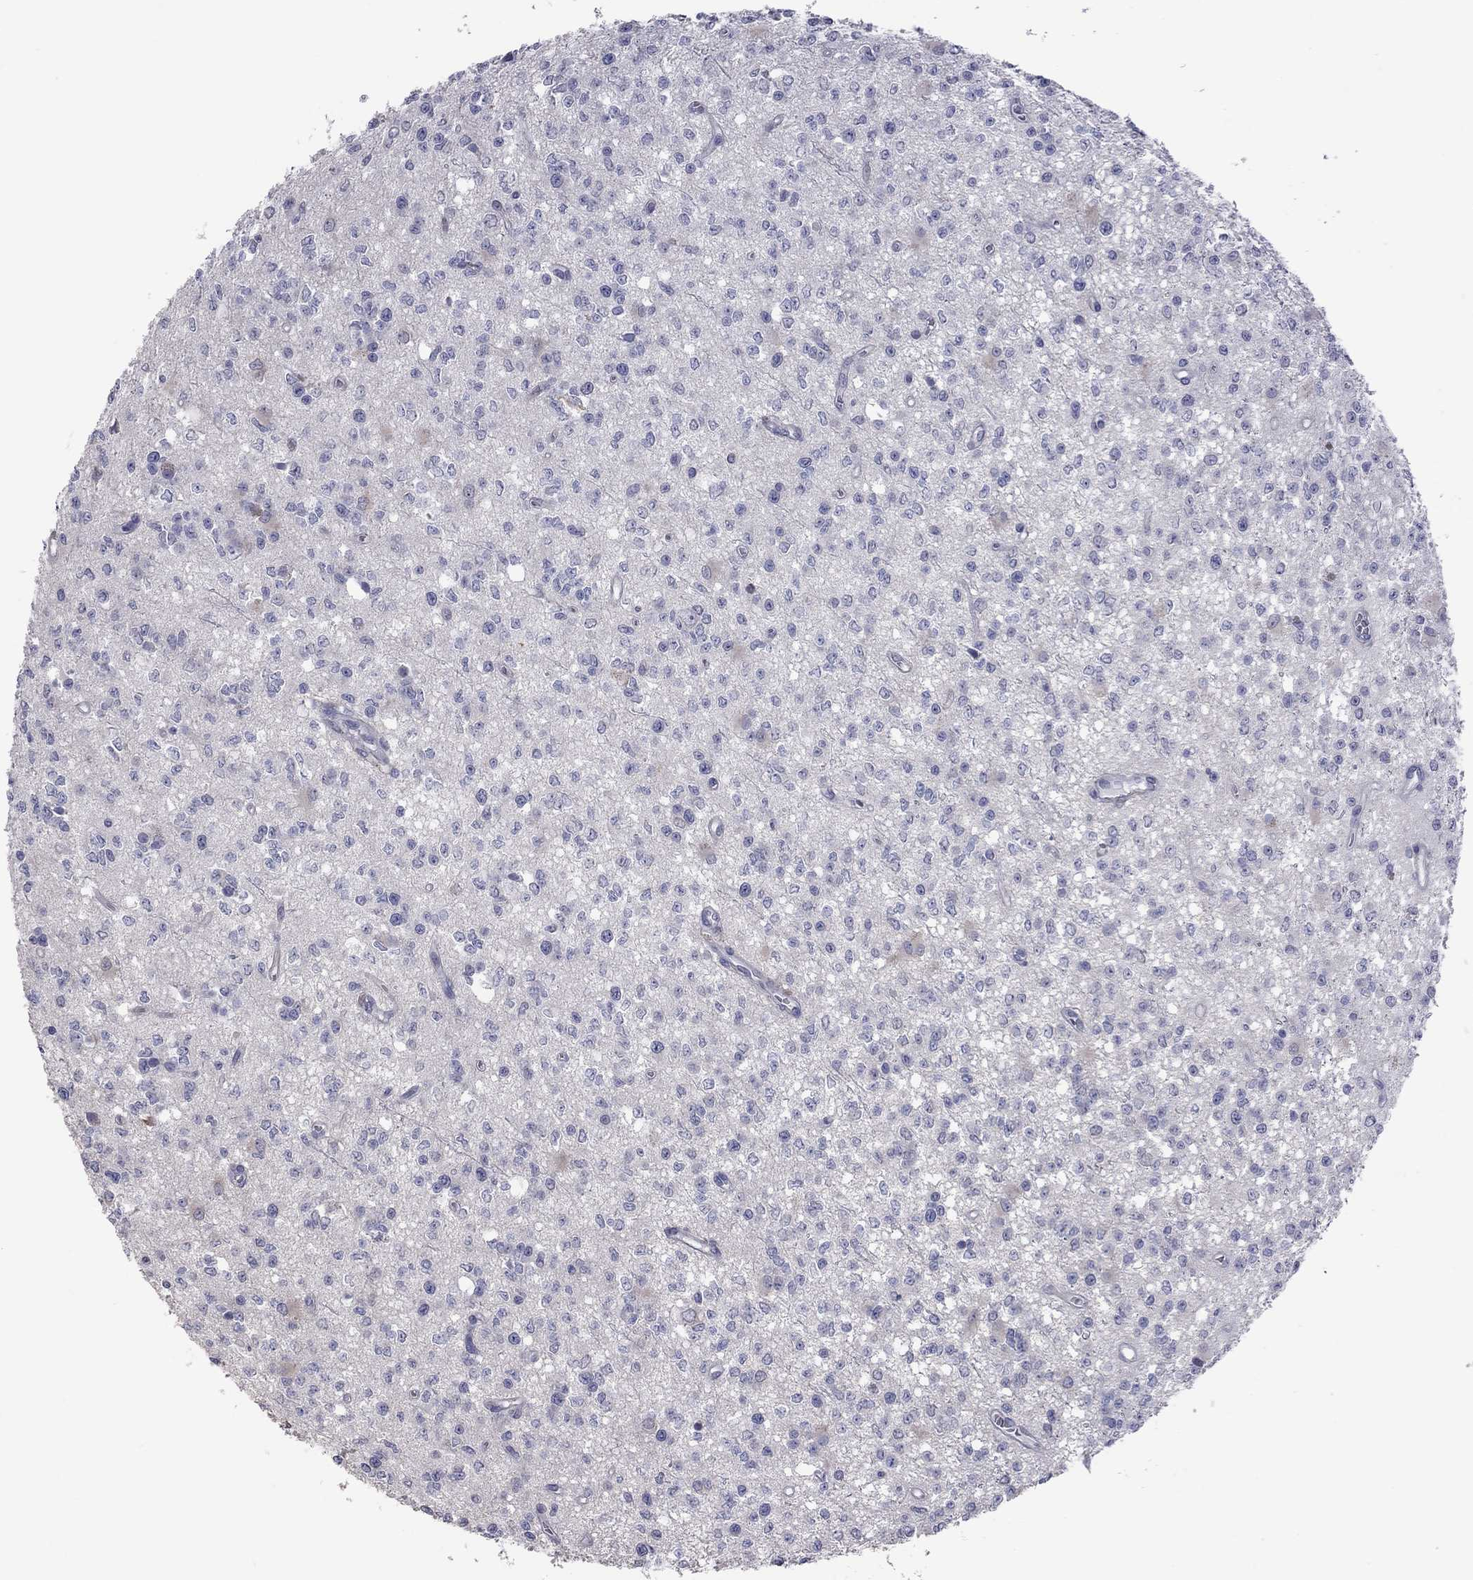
{"staining": {"intensity": "negative", "quantity": "none", "location": "none"}, "tissue": "glioma", "cell_type": "Tumor cells", "image_type": "cancer", "snomed": [{"axis": "morphology", "description": "Glioma, malignant, Low grade"}, {"axis": "topography", "description": "Brain"}], "caption": "The image shows no significant positivity in tumor cells of glioma.", "gene": "HYLS1", "patient": {"sex": "female", "age": 45}}